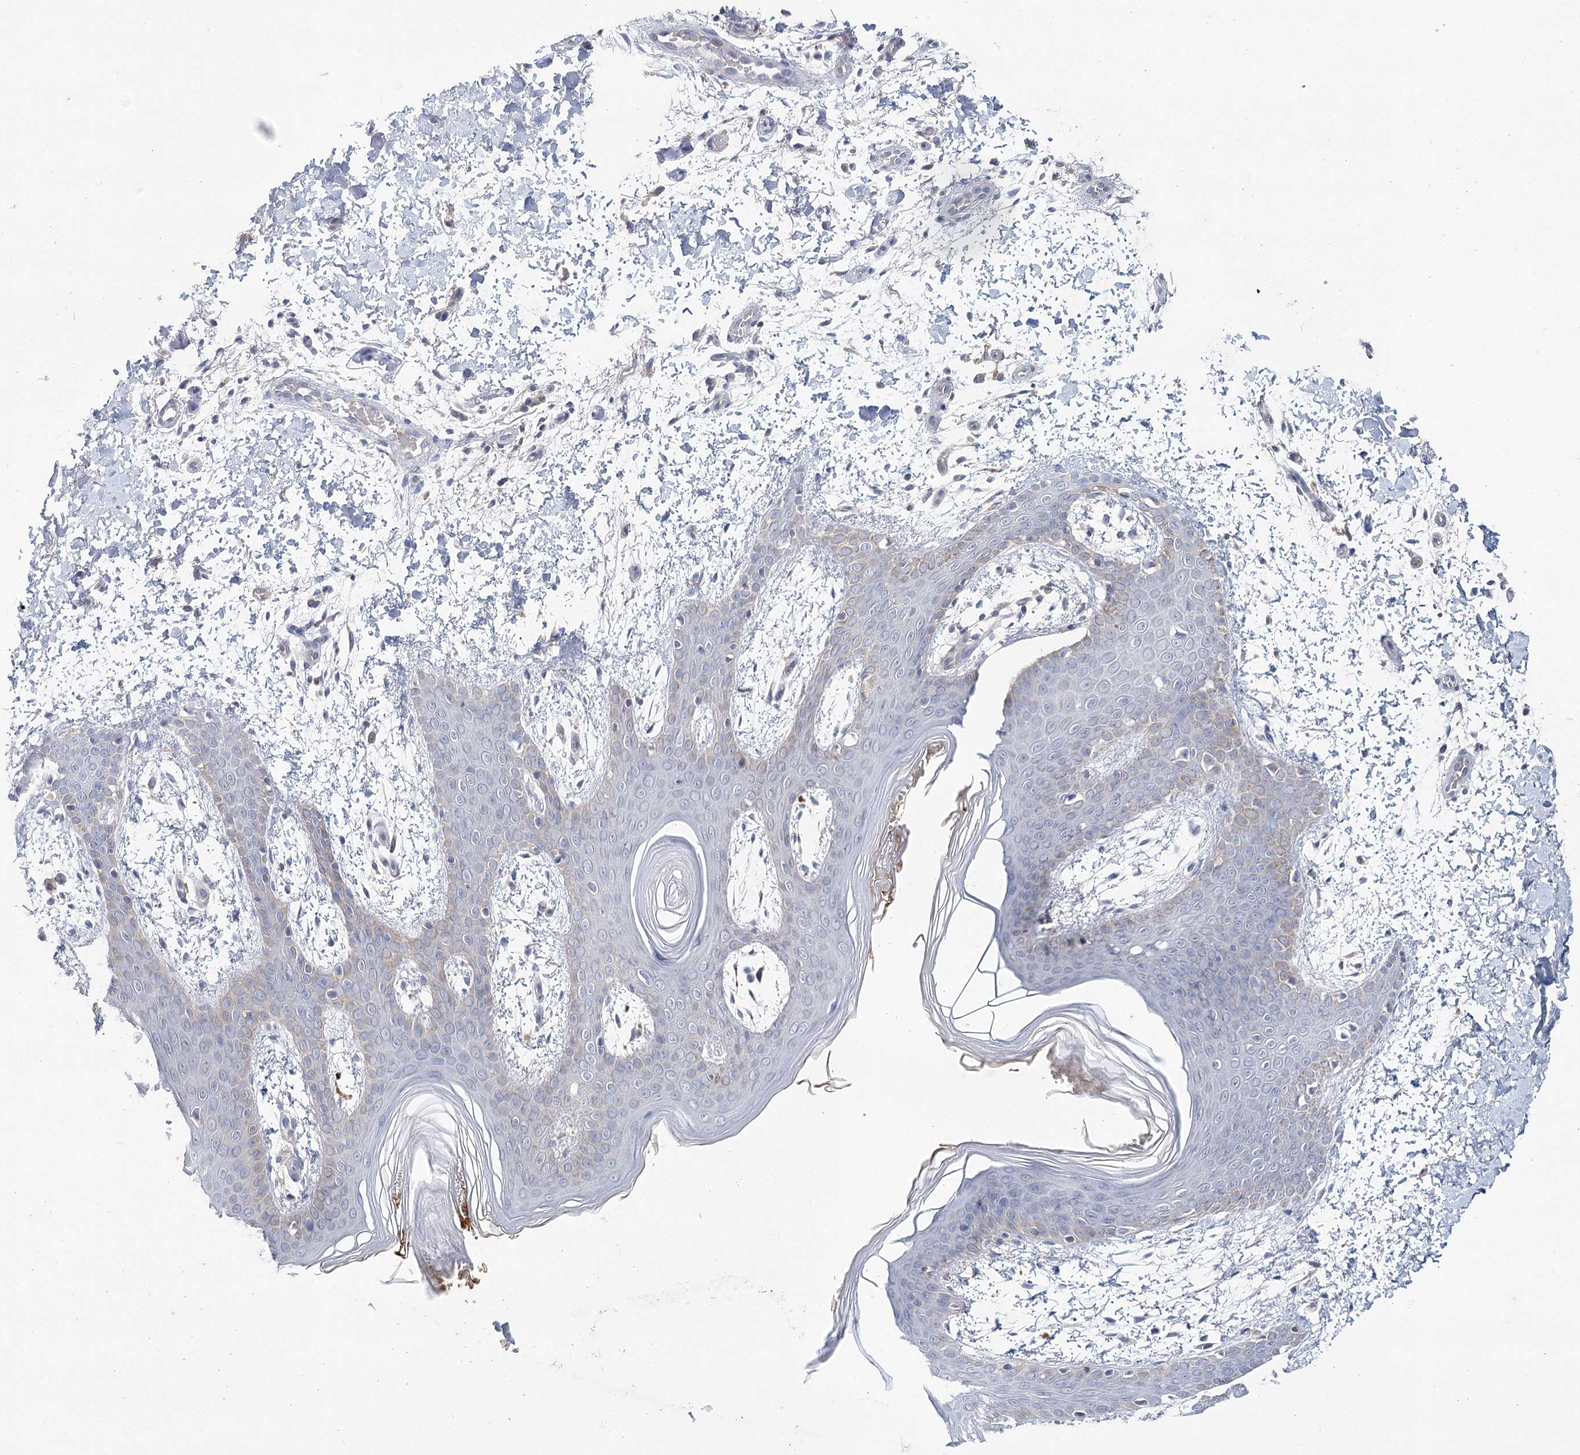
{"staining": {"intensity": "negative", "quantity": "none", "location": "none"}, "tissue": "skin", "cell_type": "Fibroblasts", "image_type": "normal", "snomed": [{"axis": "morphology", "description": "Normal tissue, NOS"}, {"axis": "topography", "description": "Skin"}], "caption": "A micrograph of human skin is negative for staining in fibroblasts.", "gene": "ARHGAP44", "patient": {"sex": "male", "age": 36}}